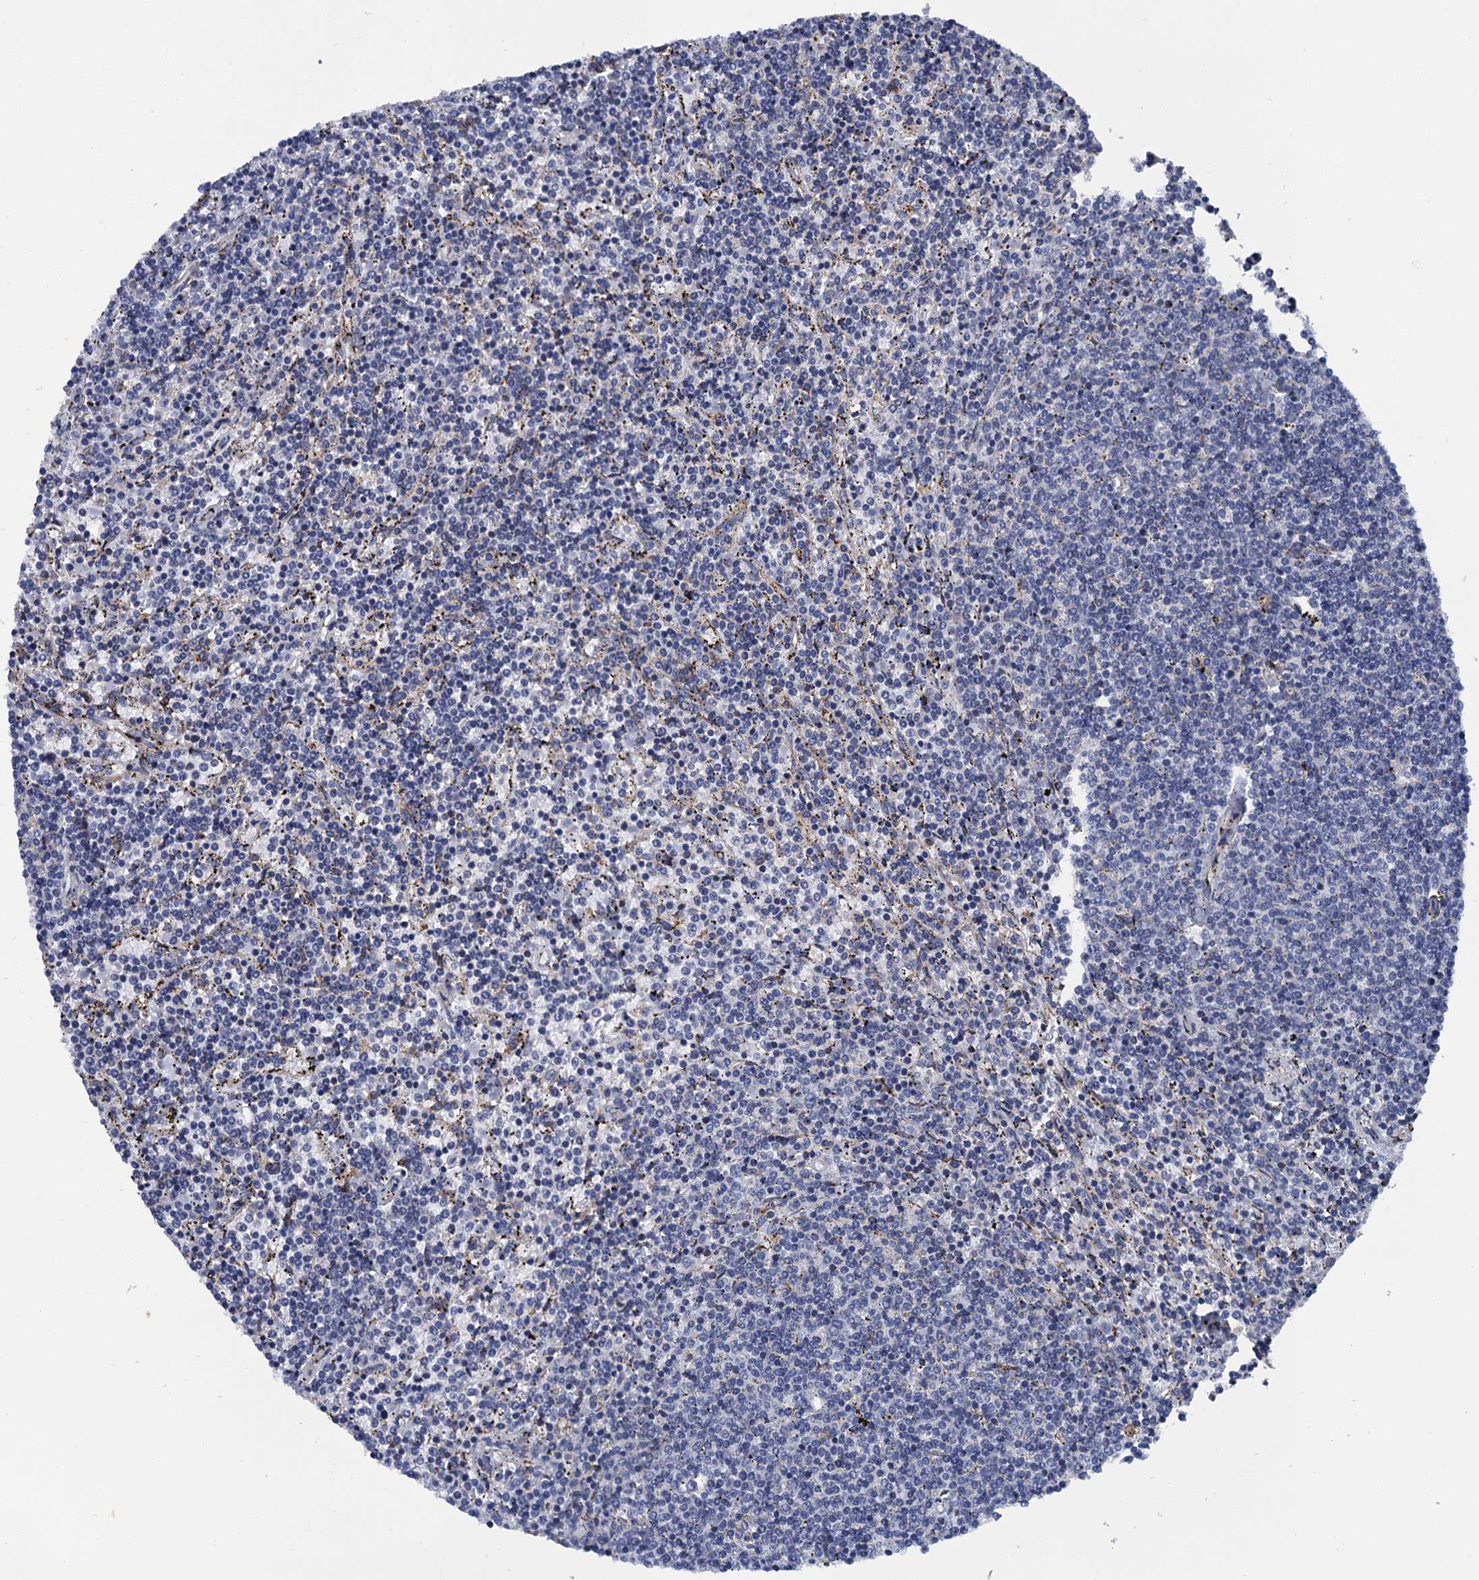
{"staining": {"intensity": "negative", "quantity": "none", "location": "none"}, "tissue": "lymphoma", "cell_type": "Tumor cells", "image_type": "cancer", "snomed": [{"axis": "morphology", "description": "Malignant lymphoma, non-Hodgkin's type, Low grade"}, {"axis": "topography", "description": "Spleen"}], "caption": "This micrograph is of lymphoma stained with immunohistochemistry (IHC) to label a protein in brown with the nuclei are counter-stained blue. There is no staining in tumor cells.", "gene": "POGLUT3", "patient": {"sex": "female", "age": 50}}